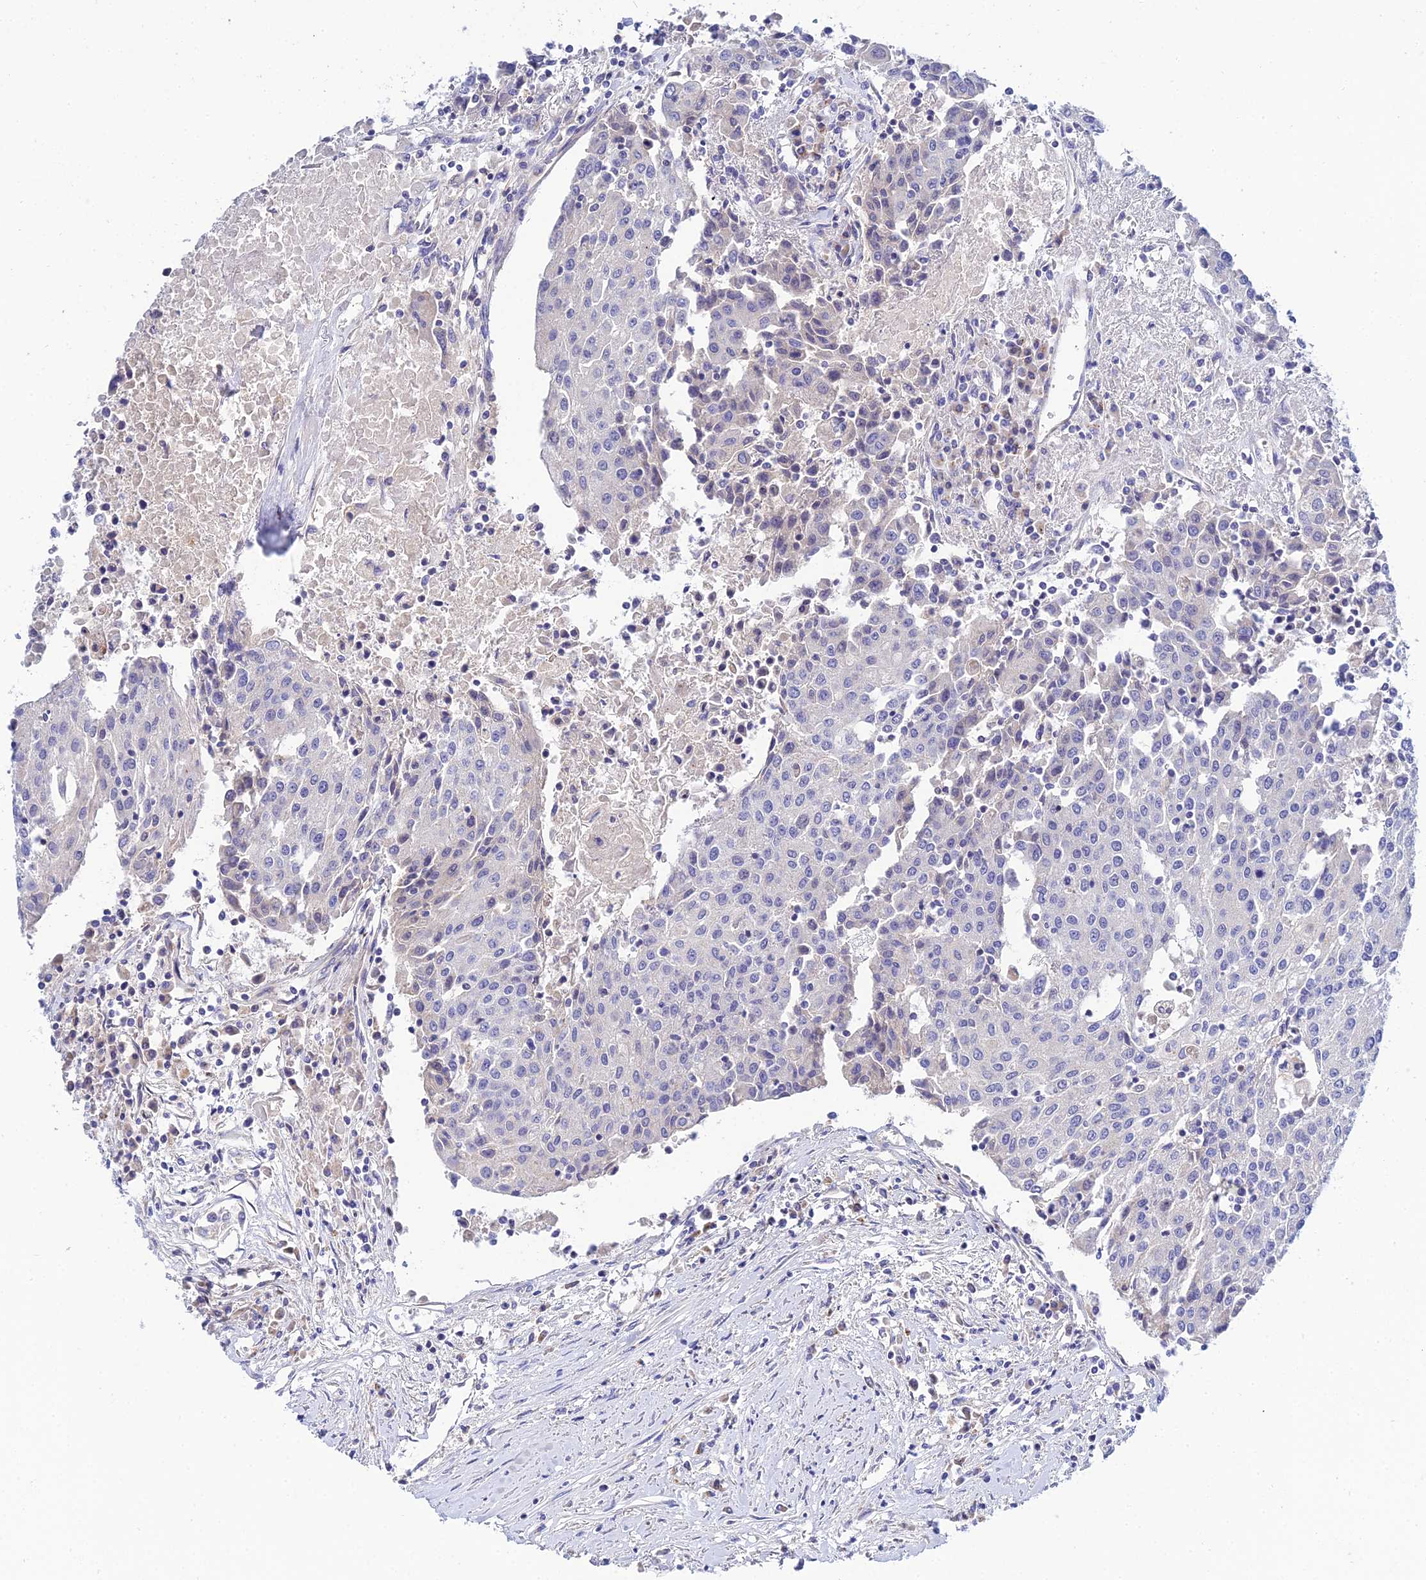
{"staining": {"intensity": "negative", "quantity": "none", "location": "none"}, "tissue": "urothelial cancer", "cell_type": "Tumor cells", "image_type": "cancer", "snomed": [{"axis": "morphology", "description": "Urothelial carcinoma, High grade"}, {"axis": "topography", "description": "Urinary bladder"}], "caption": "The histopathology image demonstrates no staining of tumor cells in urothelial carcinoma (high-grade).", "gene": "APOBEC3H", "patient": {"sex": "female", "age": 85}}